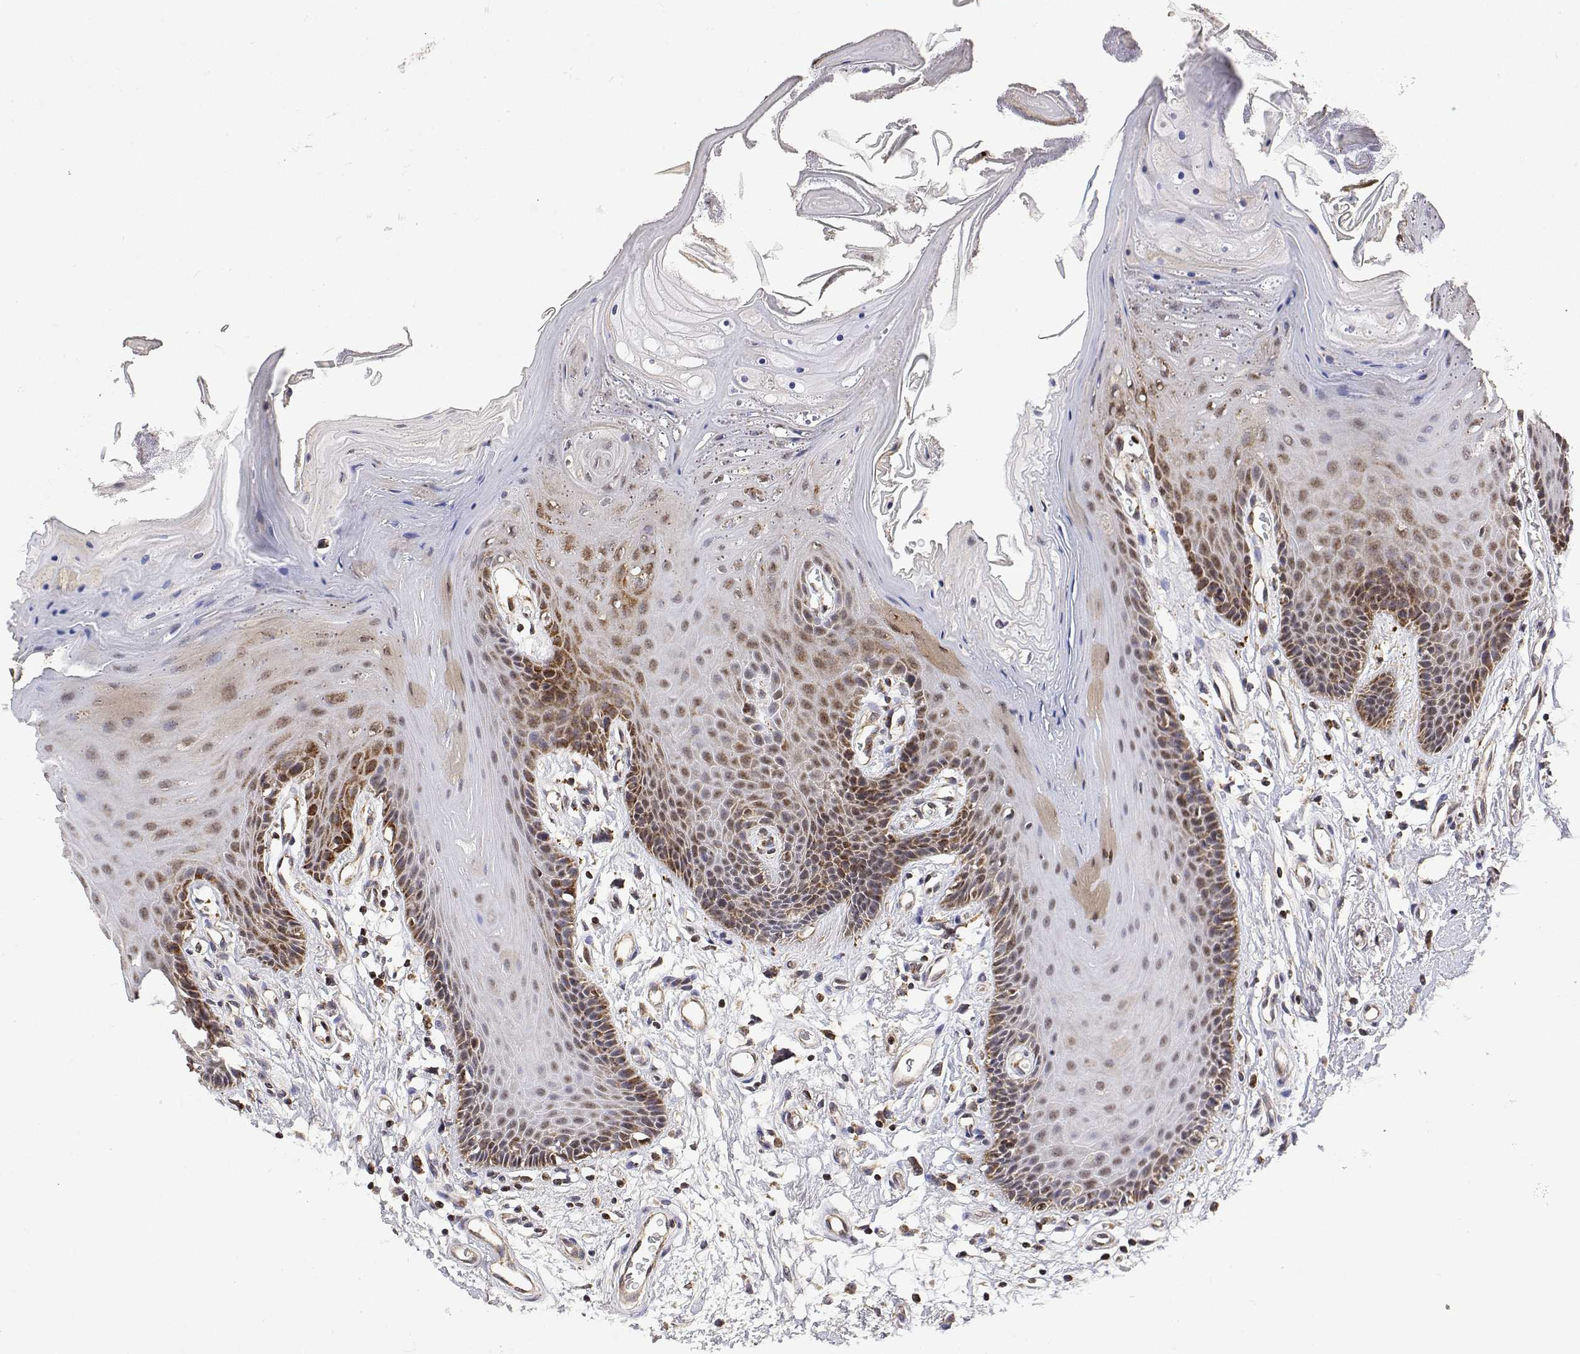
{"staining": {"intensity": "moderate", "quantity": "25%-75%", "location": "cytoplasmic/membranous,nuclear"}, "tissue": "oral mucosa", "cell_type": "Squamous epithelial cells", "image_type": "normal", "snomed": [{"axis": "morphology", "description": "Normal tissue, NOS"}, {"axis": "morphology", "description": "Normal morphology"}, {"axis": "topography", "description": "Oral tissue"}], "caption": "Moderate cytoplasmic/membranous,nuclear protein staining is seen in approximately 25%-75% of squamous epithelial cells in oral mucosa.", "gene": "GADD45GIP1", "patient": {"sex": "female", "age": 76}}